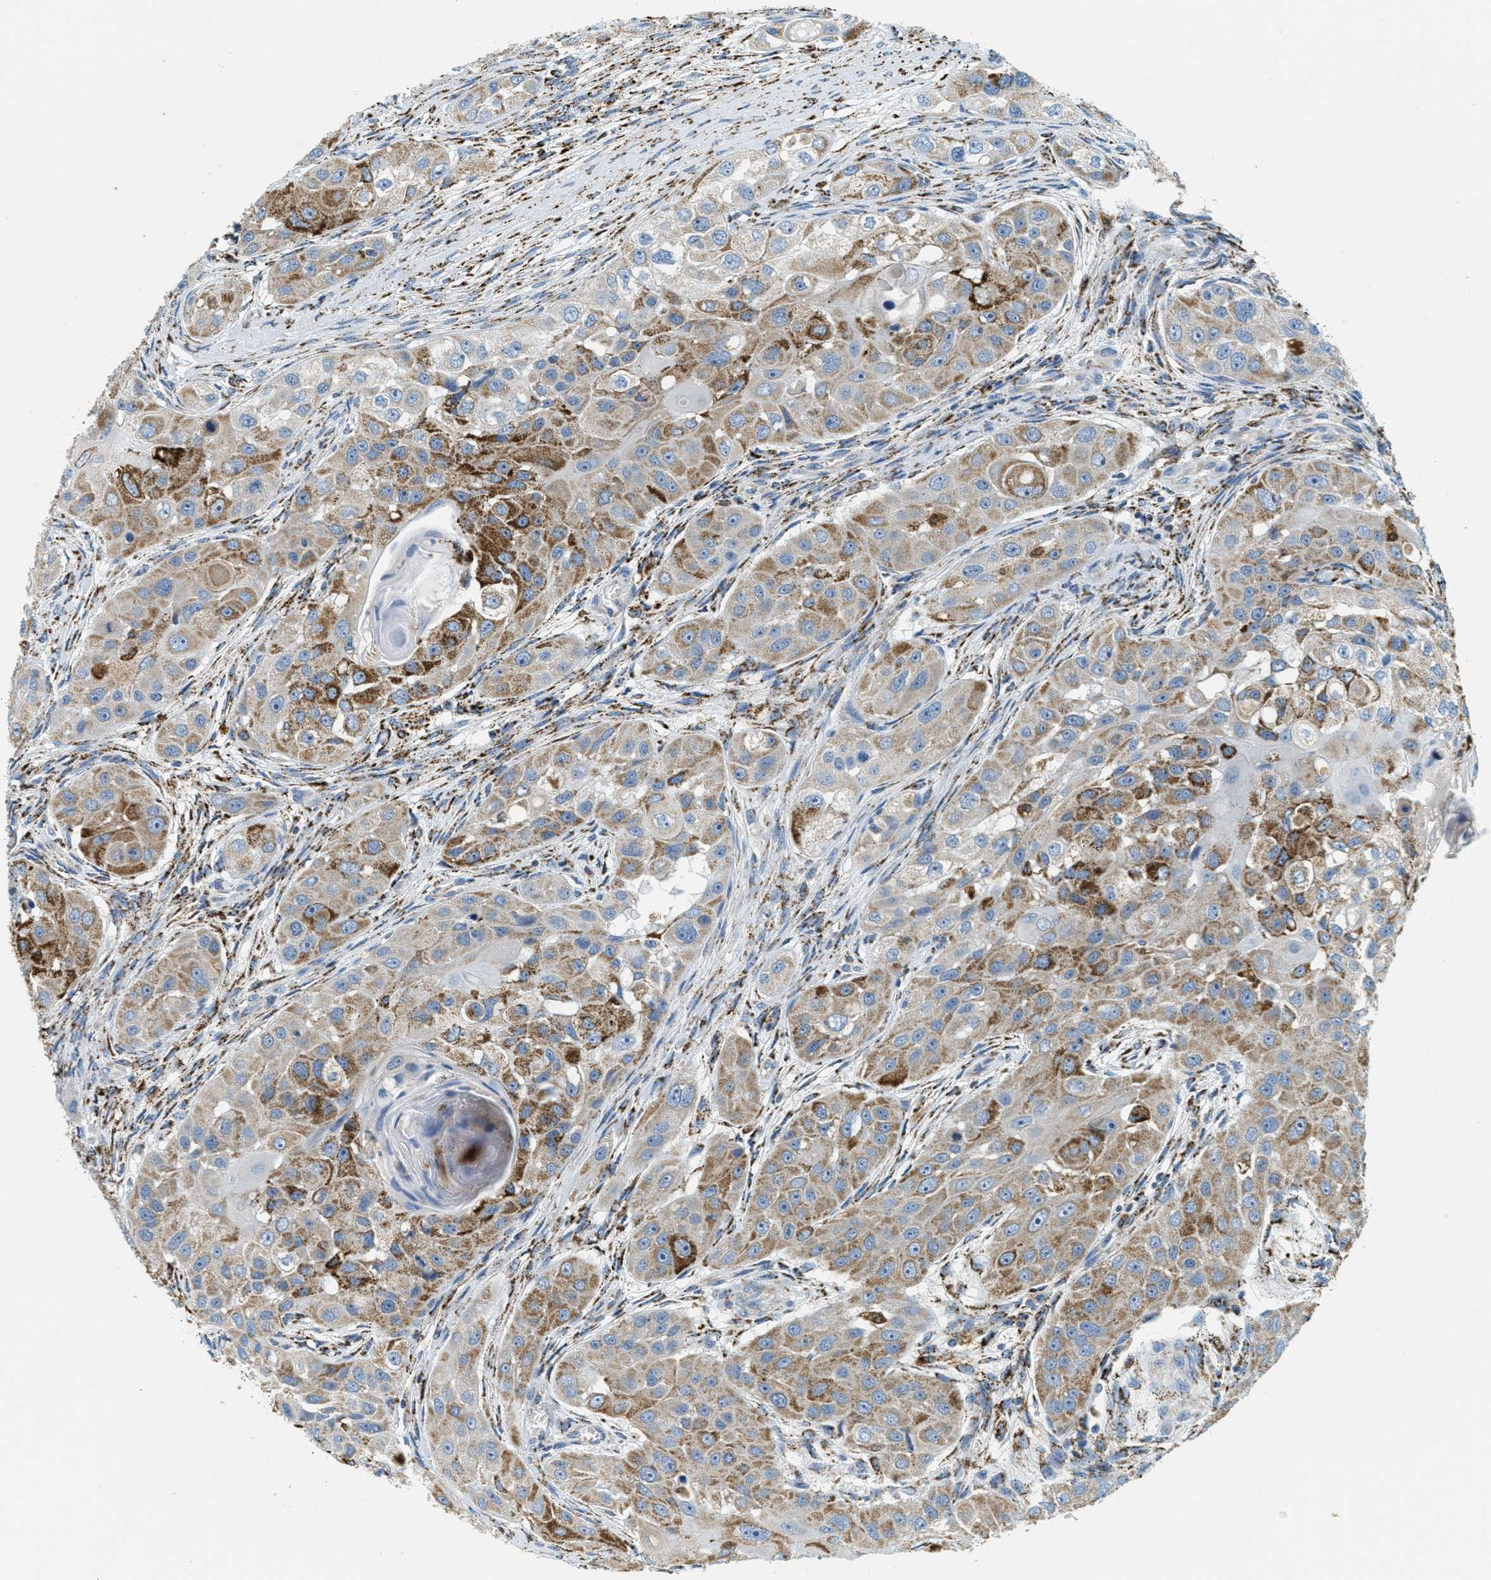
{"staining": {"intensity": "moderate", "quantity": ">75%", "location": "cytoplasmic/membranous"}, "tissue": "head and neck cancer", "cell_type": "Tumor cells", "image_type": "cancer", "snomed": [{"axis": "morphology", "description": "Normal tissue, NOS"}, {"axis": "morphology", "description": "Squamous cell carcinoma, NOS"}, {"axis": "topography", "description": "Skeletal muscle"}, {"axis": "topography", "description": "Head-Neck"}], "caption": "Protein expression analysis of head and neck cancer displays moderate cytoplasmic/membranous staining in approximately >75% of tumor cells. Immunohistochemistry stains the protein of interest in brown and the nuclei are stained blue.", "gene": "HLCS", "patient": {"sex": "male", "age": 51}}